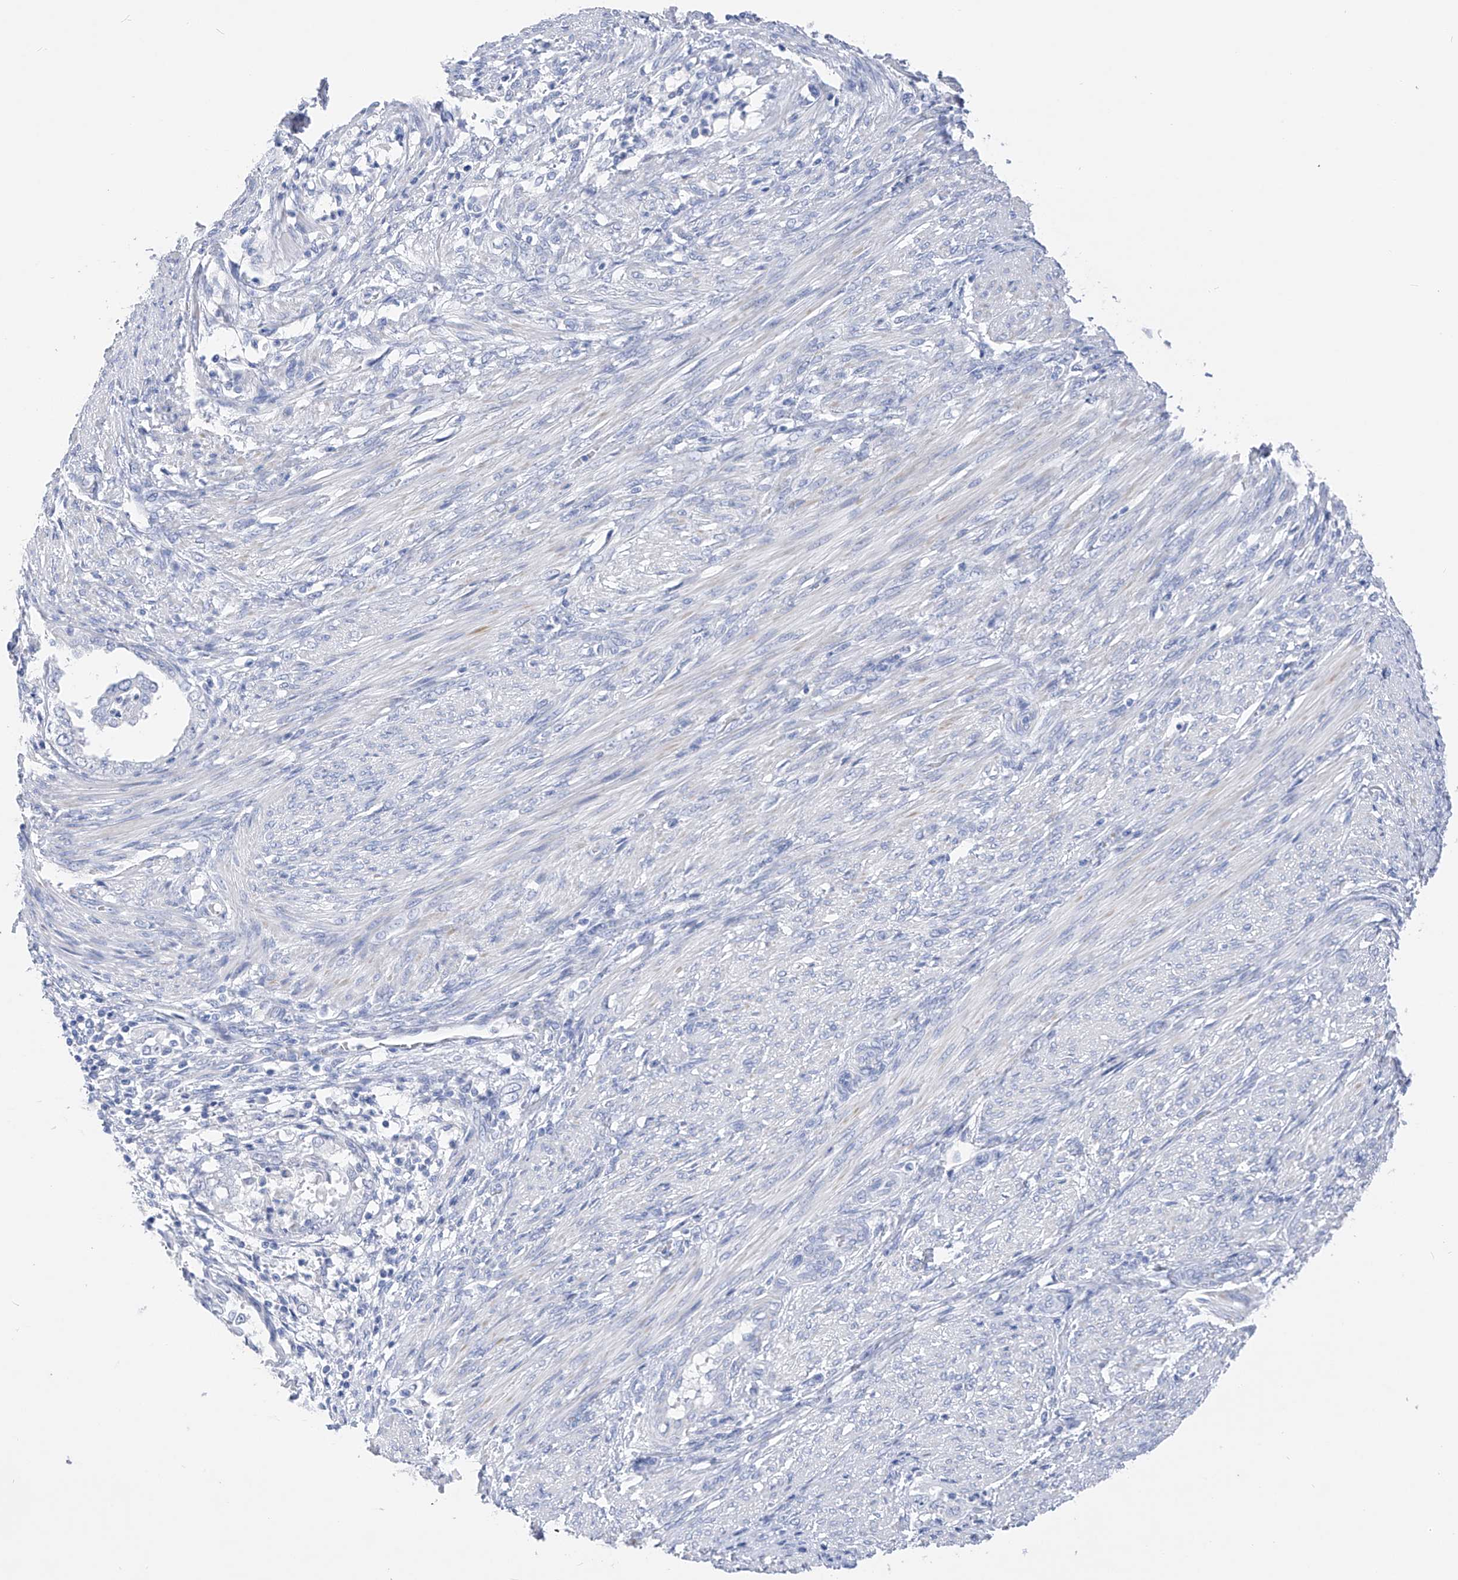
{"staining": {"intensity": "negative", "quantity": "none", "location": "none"}, "tissue": "endometrial cancer", "cell_type": "Tumor cells", "image_type": "cancer", "snomed": [{"axis": "morphology", "description": "Adenocarcinoma, NOS"}, {"axis": "topography", "description": "Endometrium"}], "caption": "Immunohistochemistry (IHC) micrograph of neoplastic tissue: human endometrial adenocarcinoma stained with DAB (3,3'-diaminobenzidine) exhibits no significant protein positivity in tumor cells. Nuclei are stained in blue.", "gene": "ADRA1A", "patient": {"sex": "female", "age": 85}}